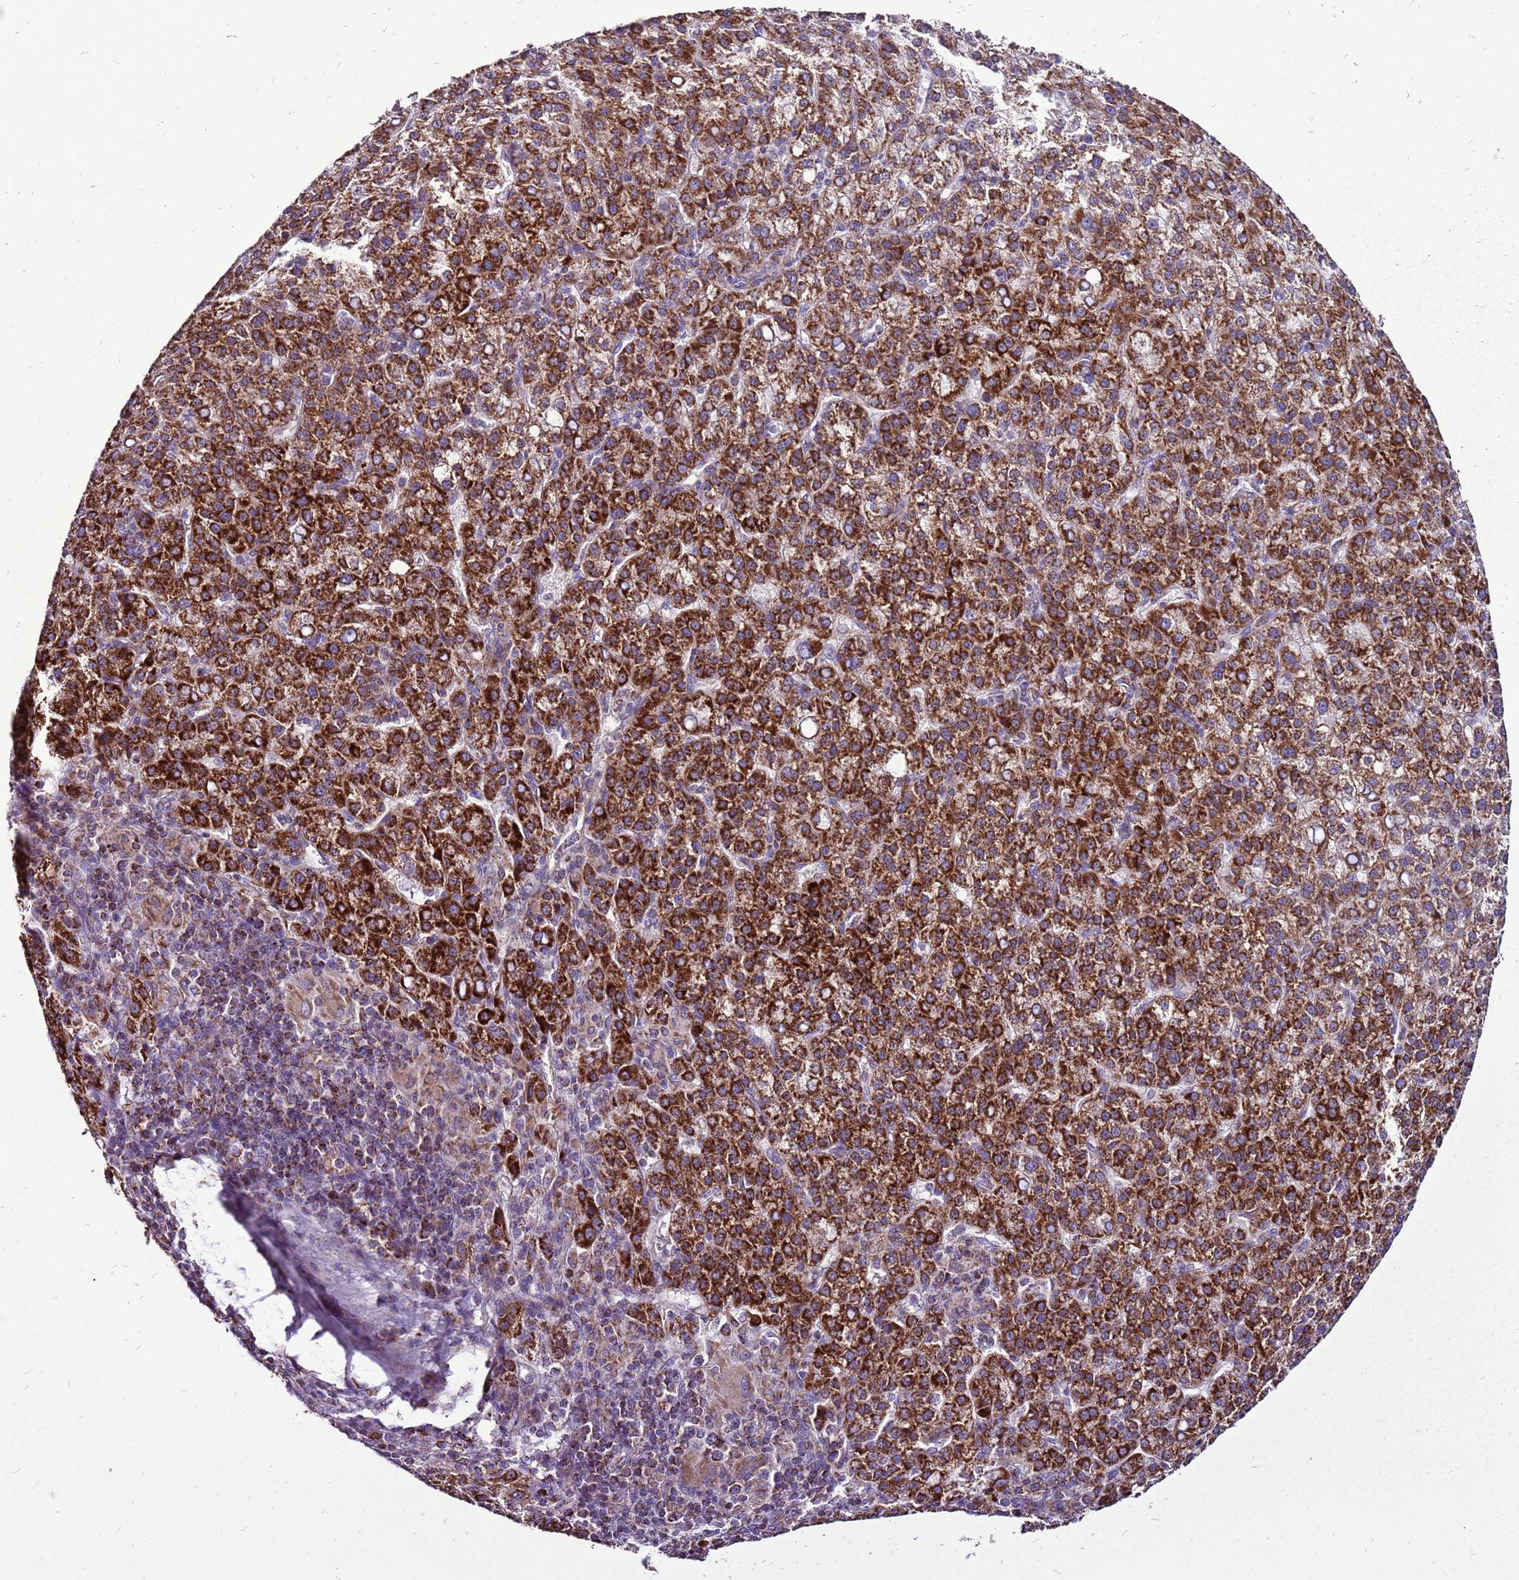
{"staining": {"intensity": "strong", "quantity": ">75%", "location": "cytoplasmic/membranous"}, "tissue": "liver cancer", "cell_type": "Tumor cells", "image_type": "cancer", "snomed": [{"axis": "morphology", "description": "Carcinoma, Hepatocellular, NOS"}, {"axis": "topography", "description": "Liver"}], "caption": "Strong cytoplasmic/membranous positivity for a protein is appreciated in about >75% of tumor cells of liver hepatocellular carcinoma using immunohistochemistry.", "gene": "GCDH", "patient": {"sex": "female", "age": 58}}